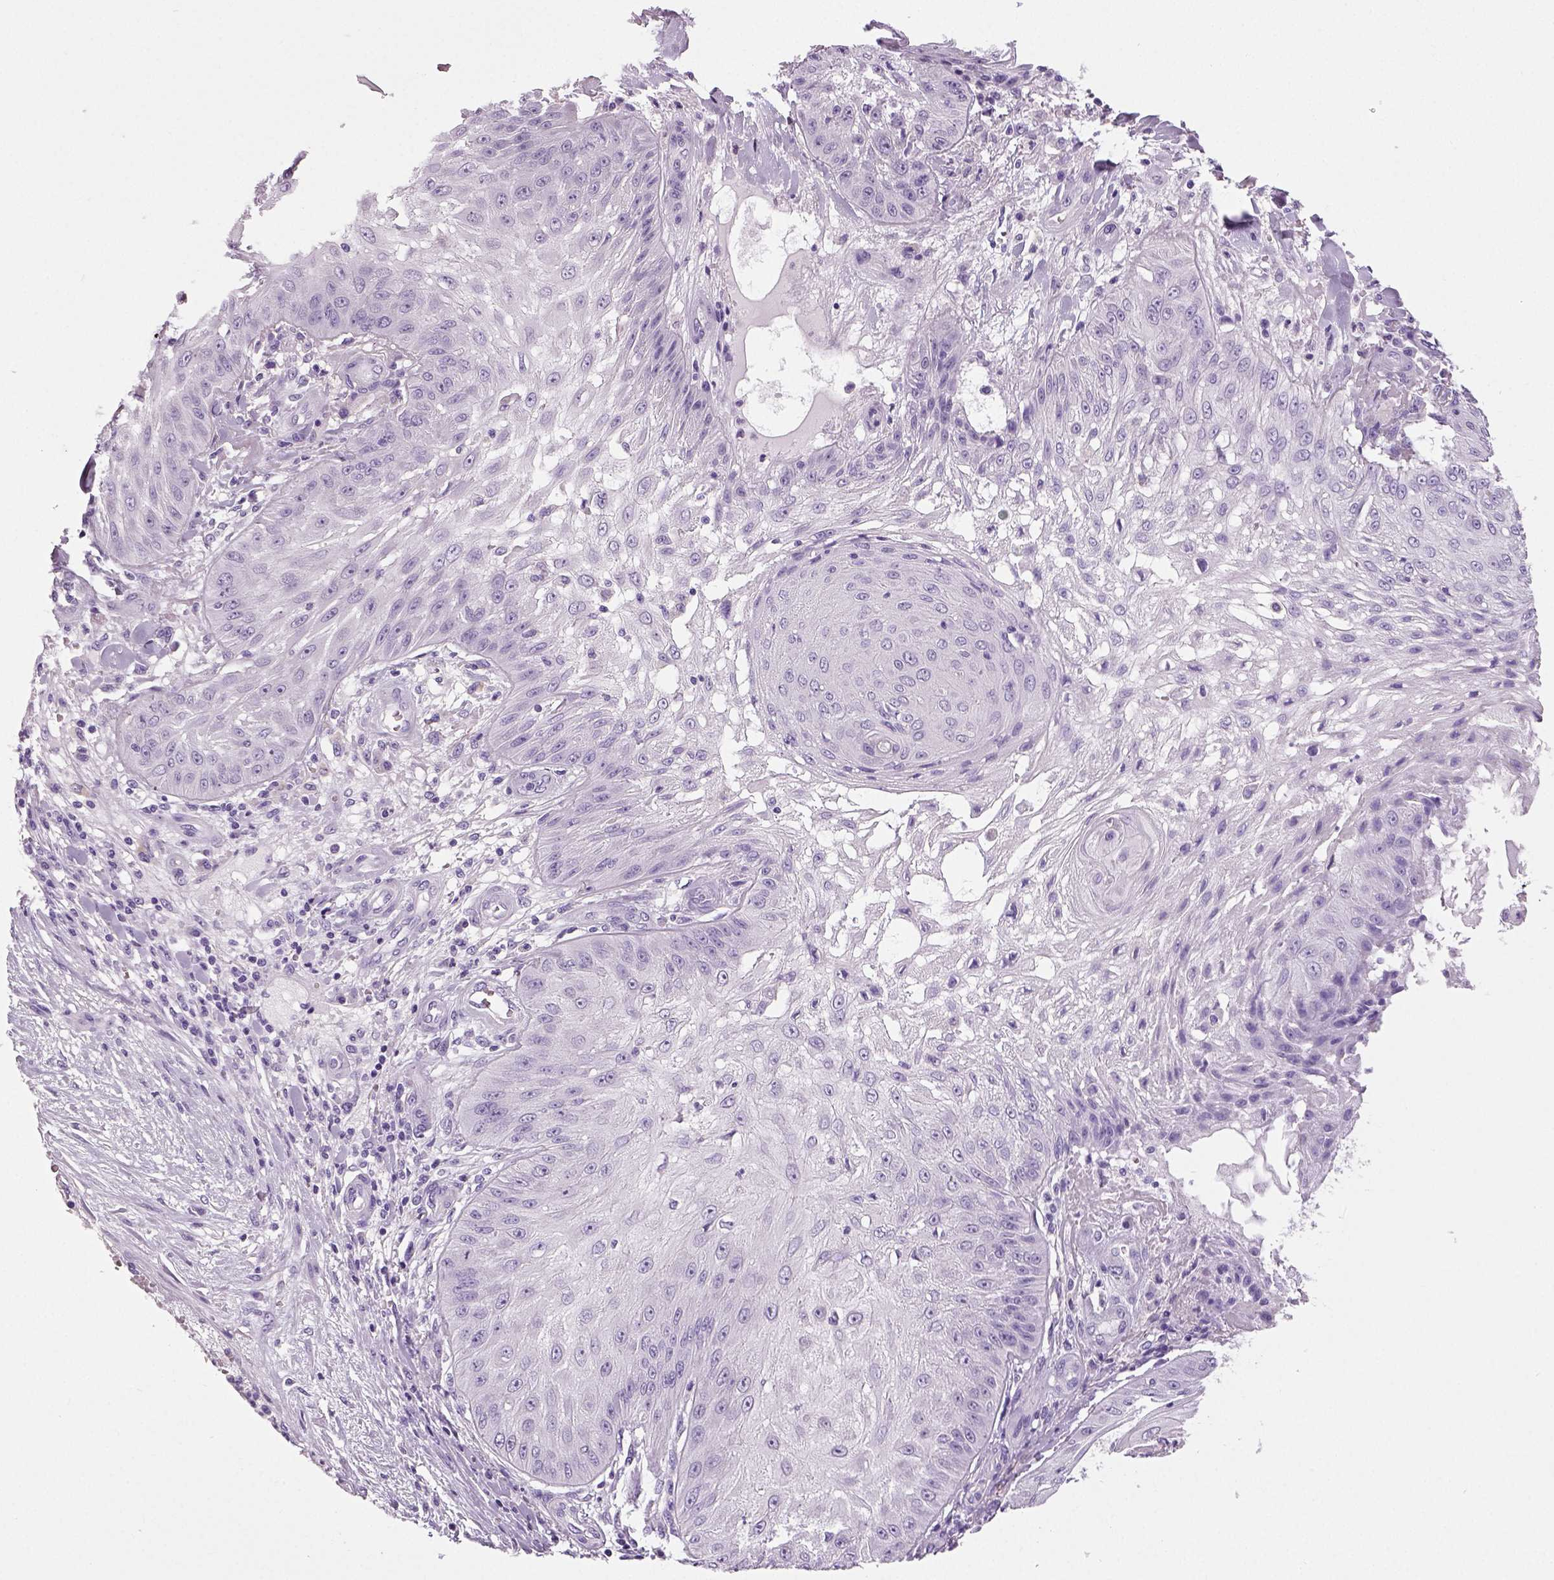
{"staining": {"intensity": "negative", "quantity": "none", "location": "none"}, "tissue": "skin cancer", "cell_type": "Tumor cells", "image_type": "cancer", "snomed": [{"axis": "morphology", "description": "Squamous cell carcinoma, NOS"}, {"axis": "topography", "description": "Skin"}], "caption": "This is an immunohistochemistry micrograph of human skin squamous cell carcinoma. There is no expression in tumor cells.", "gene": "NECAB2", "patient": {"sex": "male", "age": 70}}